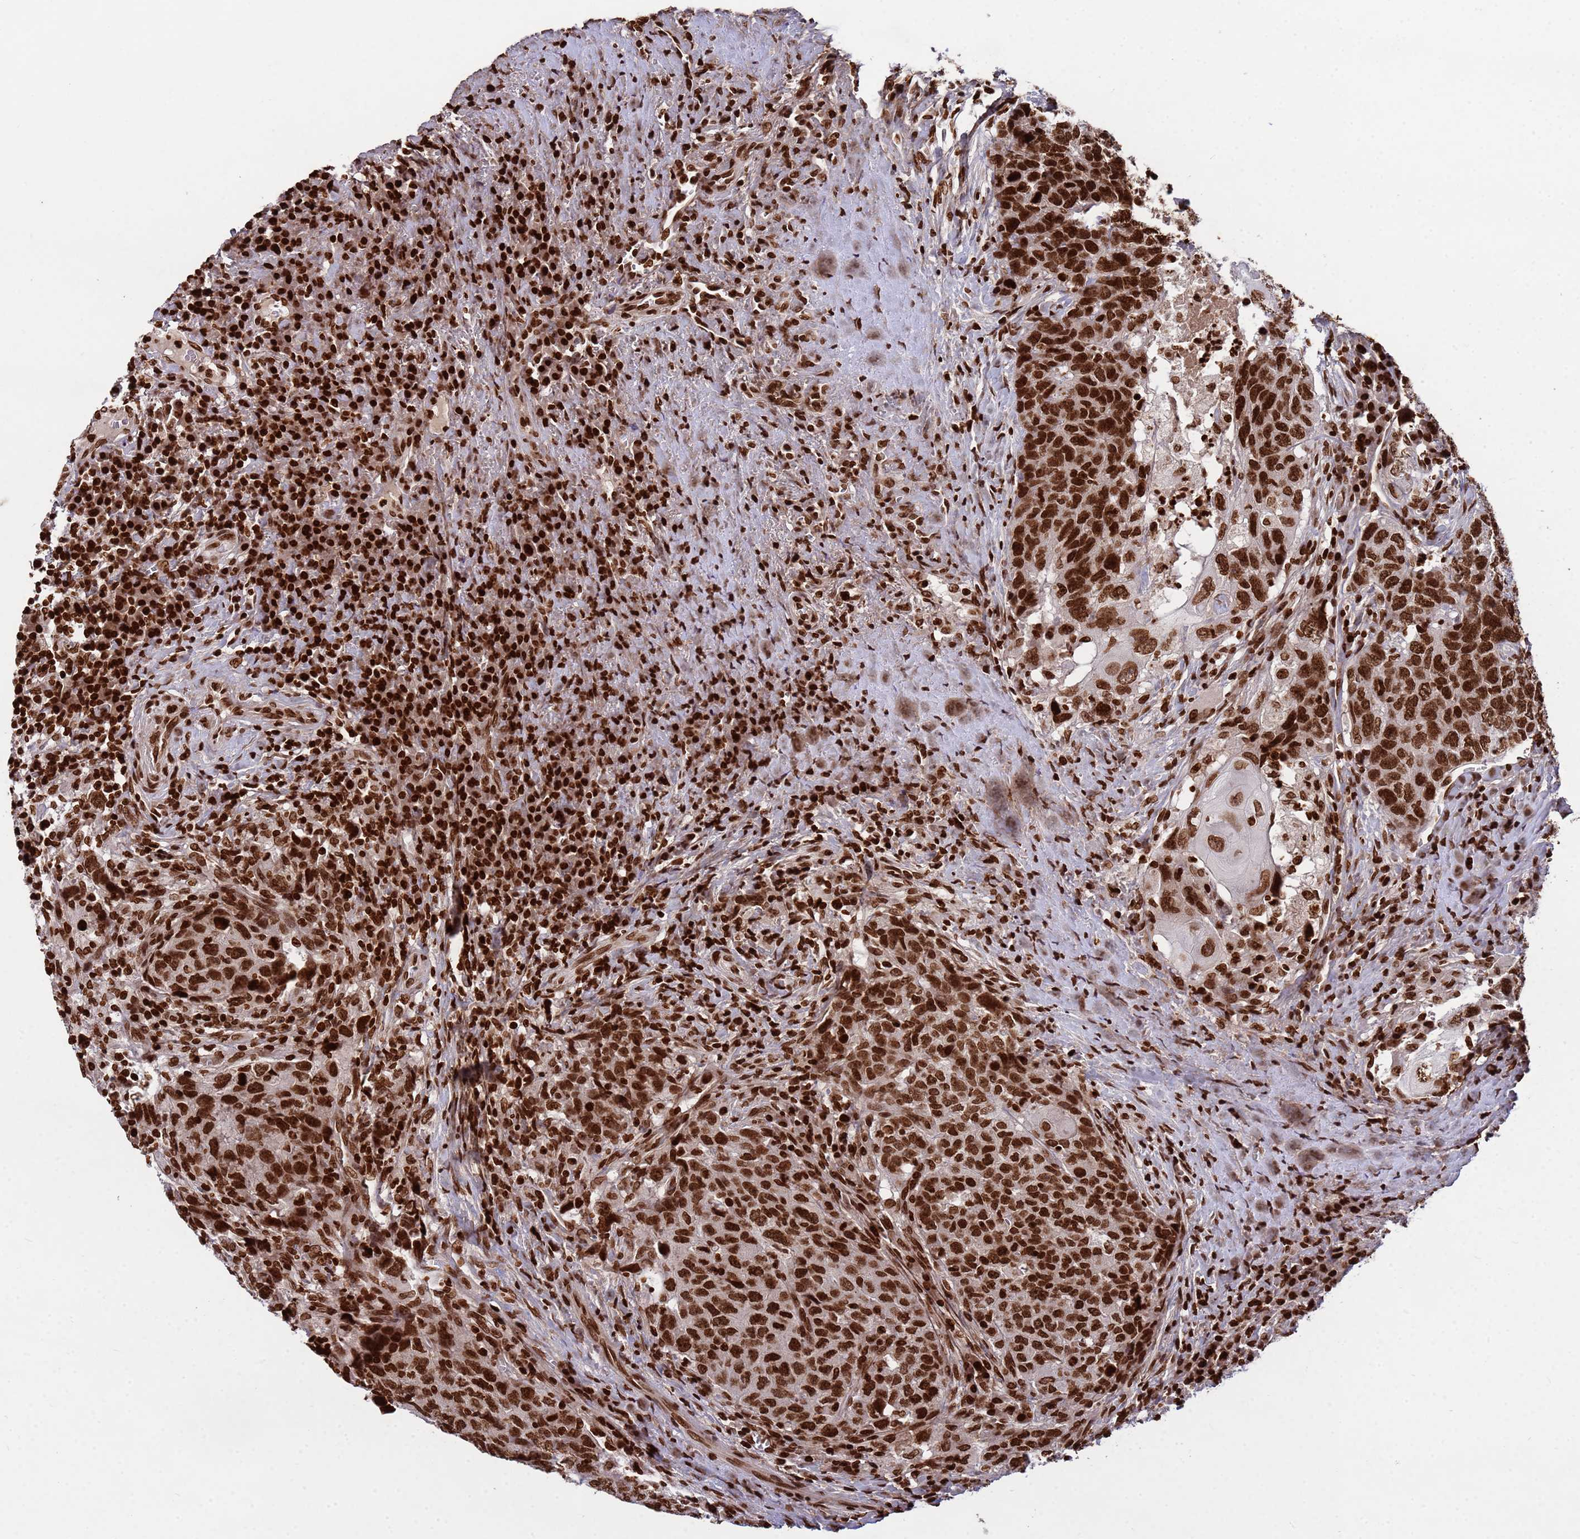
{"staining": {"intensity": "strong", "quantity": ">75%", "location": "nuclear"}, "tissue": "head and neck cancer", "cell_type": "Tumor cells", "image_type": "cancer", "snomed": [{"axis": "morphology", "description": "Squamous cell carcinoma, NOS"}, {"axis": "topography", "description": "Head-Neck"}], "caption": "Head and neck squamous cell carcinoma tissue displays strong nuclear staining in approximately >75% of tumor cells, visualized by immunohistochemistry. Immunohistochemistry (ihc) stains the protein of interest in brown and the nuclei are stained blue.", "gene": "H3-3B", "patient": {"sex": "male", "age": 66}}